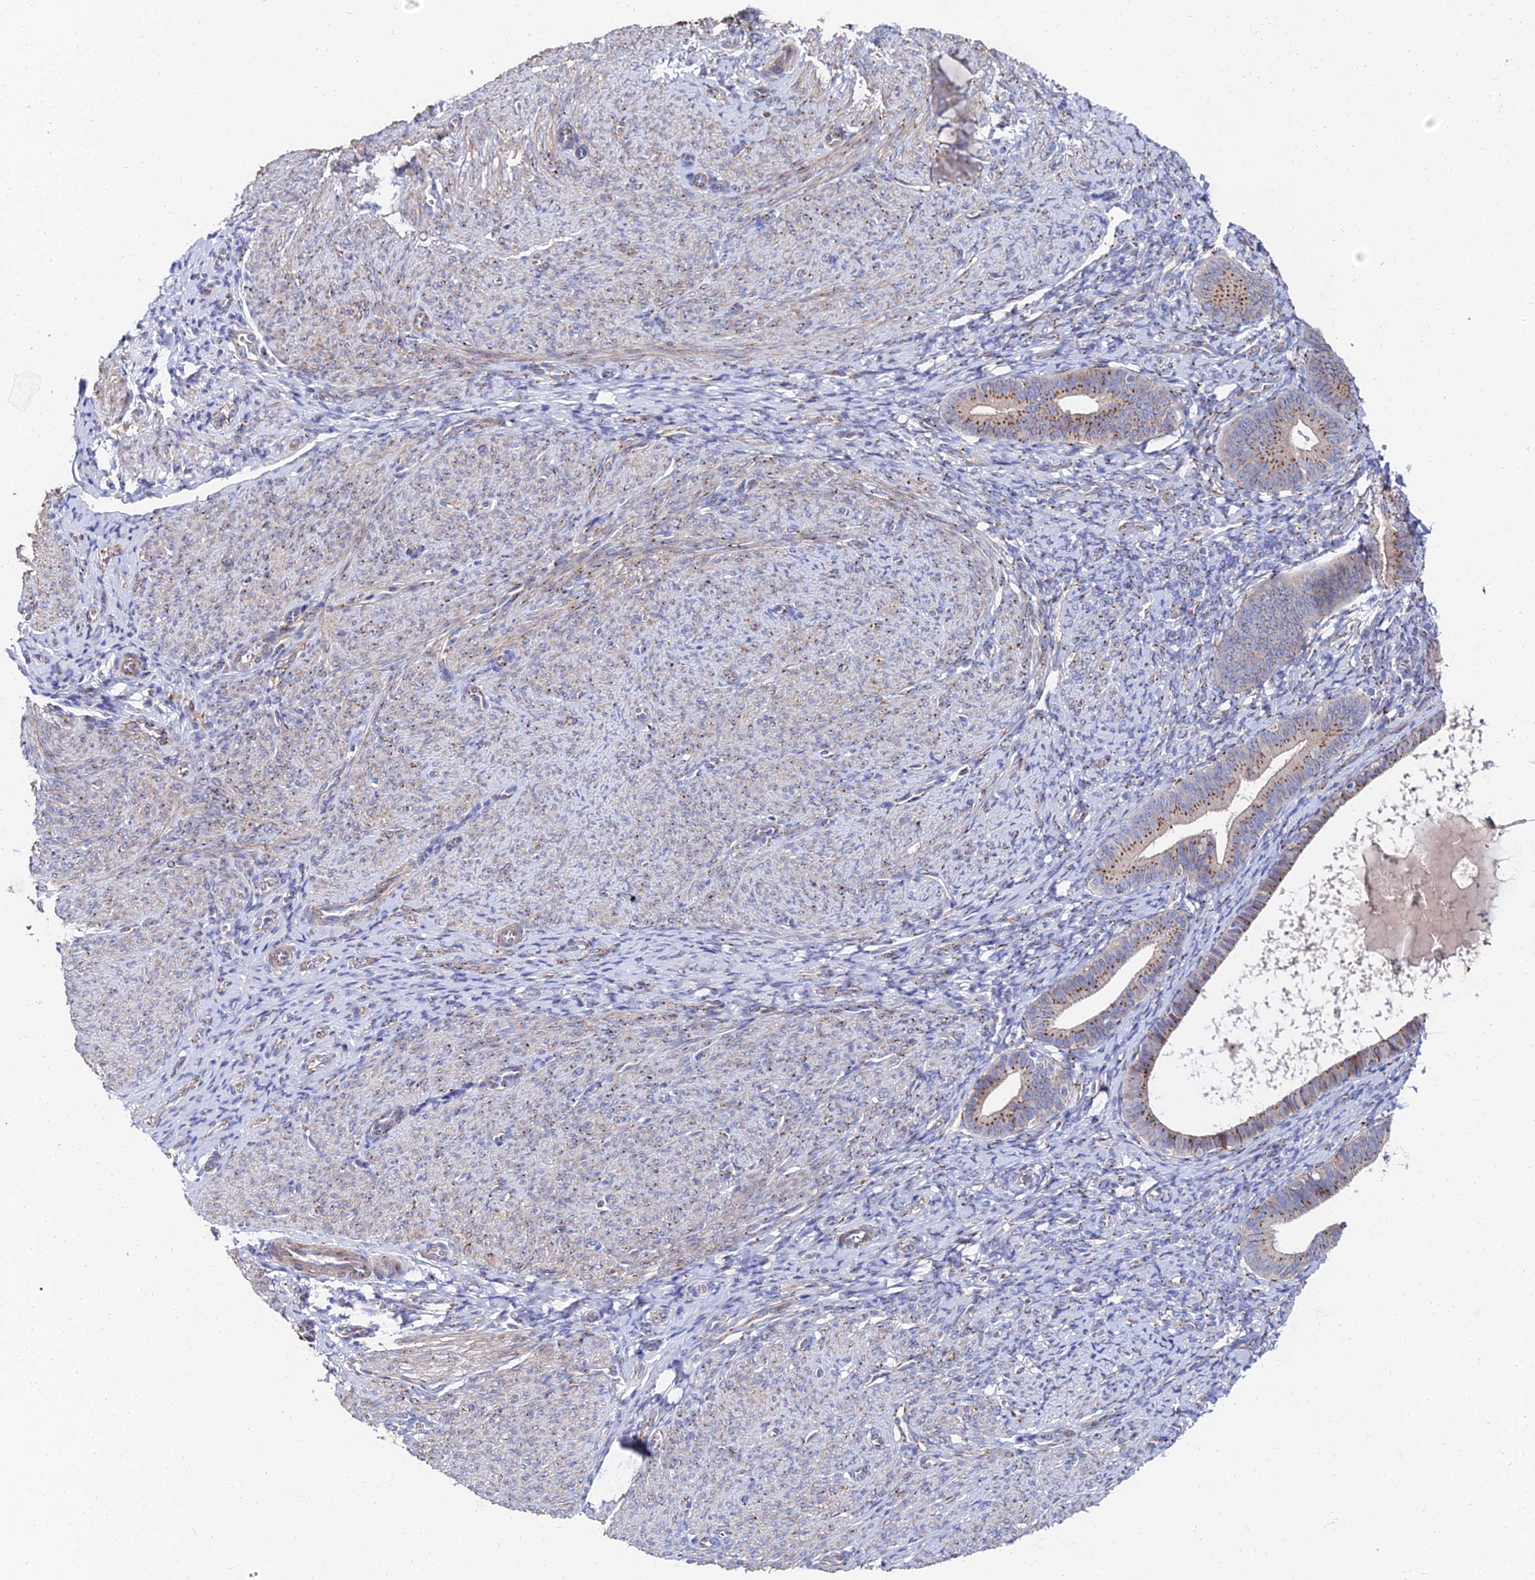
{"staining": {"intensity": "moderate", "quantity": "25%-75%", "location": "cytoplasmic/membranous"}, "tissue": "endometrium", "cell_type": "Cells in endometrial stroma", "image_type": "normal", "snomed": [{"axis": "morphology", "description": "Normal tissue, NOS"}, {"axis": "topography", "description": "Endometrium"}], "caption": "There is medium levels of moderate cytoplasmic/membranous positivity in cells in endometrial stroma of normal endometrium, as demonstrated by immunohistochemical staining (brown color).", "gene": "BORCS8", "patient": {"sex": "female", "age": 65}}